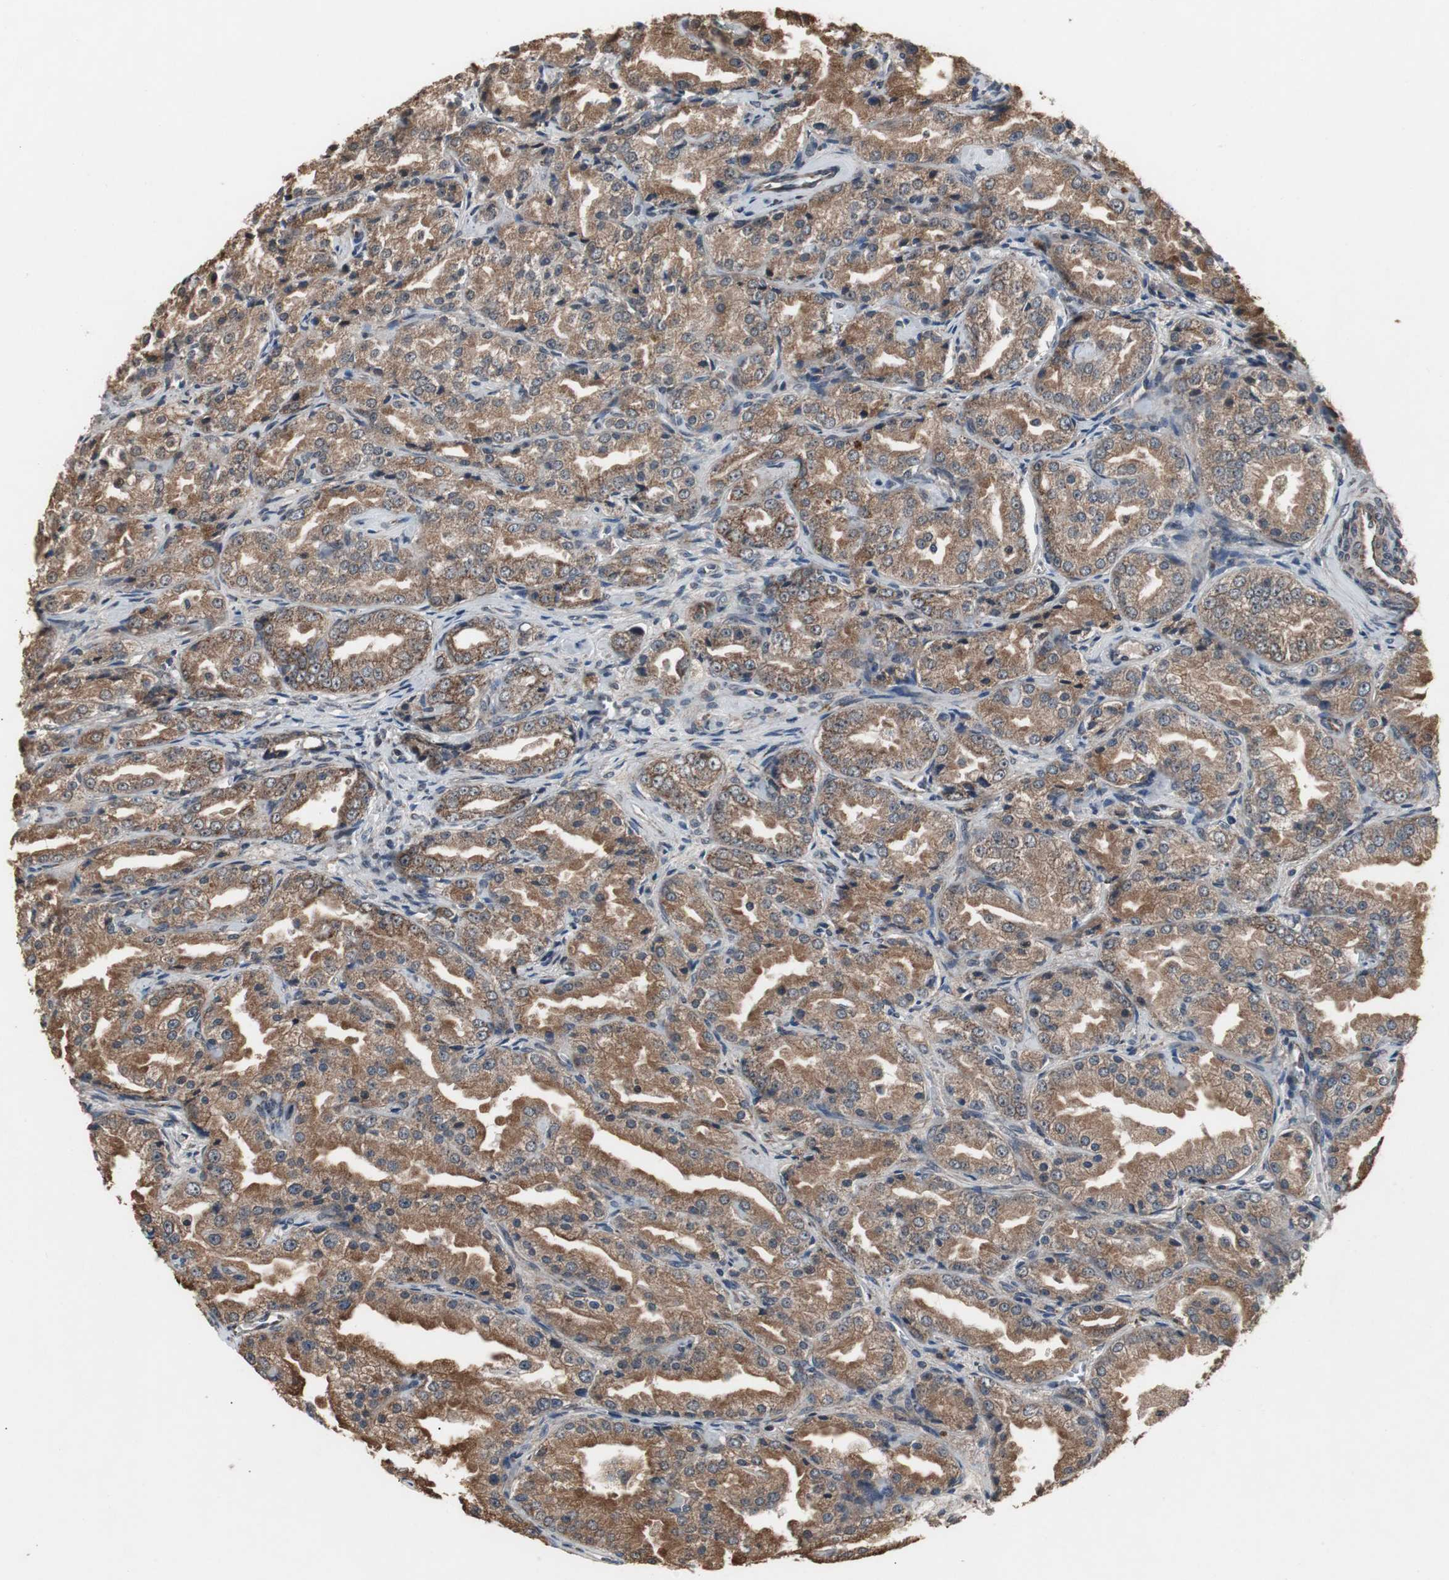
{"staining": {"intensity": "moderate", "quantity": ">75%", "location": "cytoplasmic/membranous"}, "tissue": "prostate cancer", "cell_type": "Tumor cells", "image_type": "cancer", "snomed": [{"axis": "morphology", "description": "Adenocarcinoma, High grade"}, {"axis": "topography", "description": "Prostate"}], "caption": "Prostate adenocarcinoma (high-grade) was stained to show a protein in brown. There is medium levels of moderate cytoplasmic/membranous expression in about >75% of tumor cells.", "gene": "MRPL40", "patient": {"sex": "male", "age": 56}}